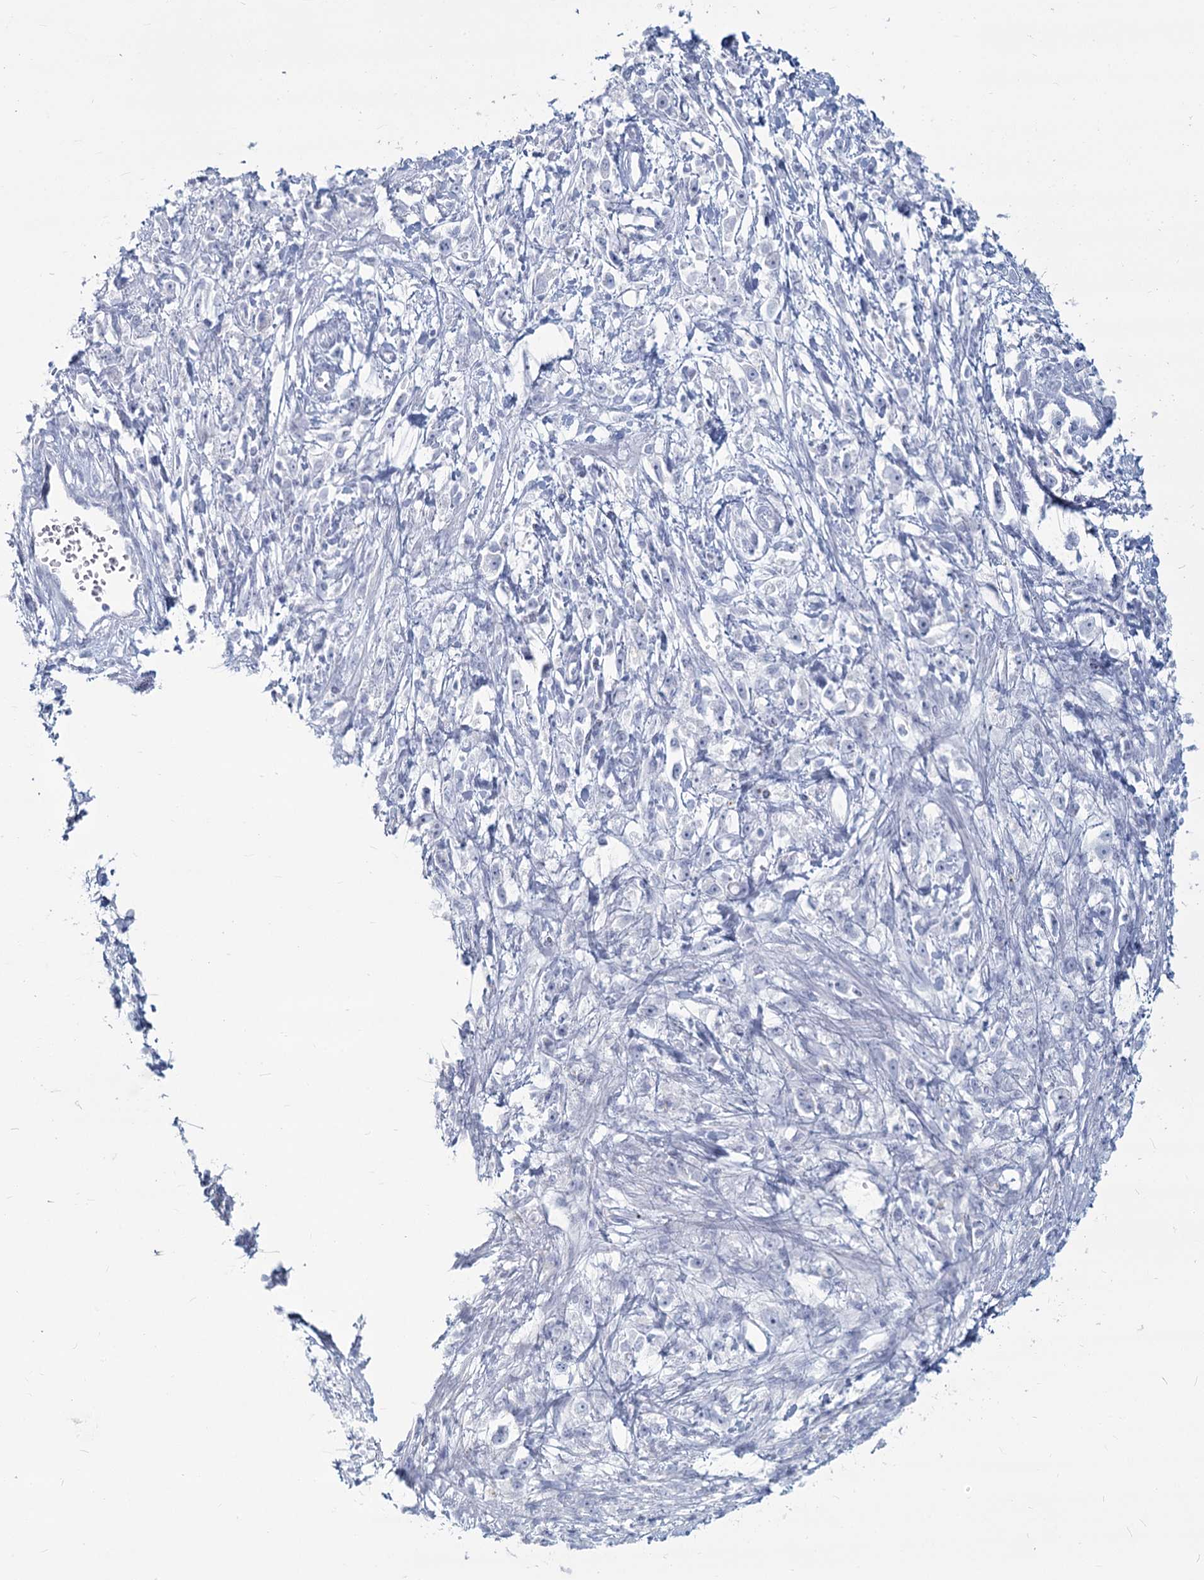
{"staining": {"intensity": "negative", "quantity": "none", "location": "none"}, "tissue": "stomach cancer", "cell_type": "Tumor cells", "image_type": "cancer", "snomed": [{"axis": "morphology", "description": "Adenocarcinoma, NOS"}, {"axis": "topography", "description": "Stomach"}], "caption": "This is an immunohistochemistry (IHC) photomicrograph of human stomach cancer (adenocarcinoma). There is no staining in tumor cells.", "gene": "SLC6A19", "patient": {"sex": "female", "age": 59}}